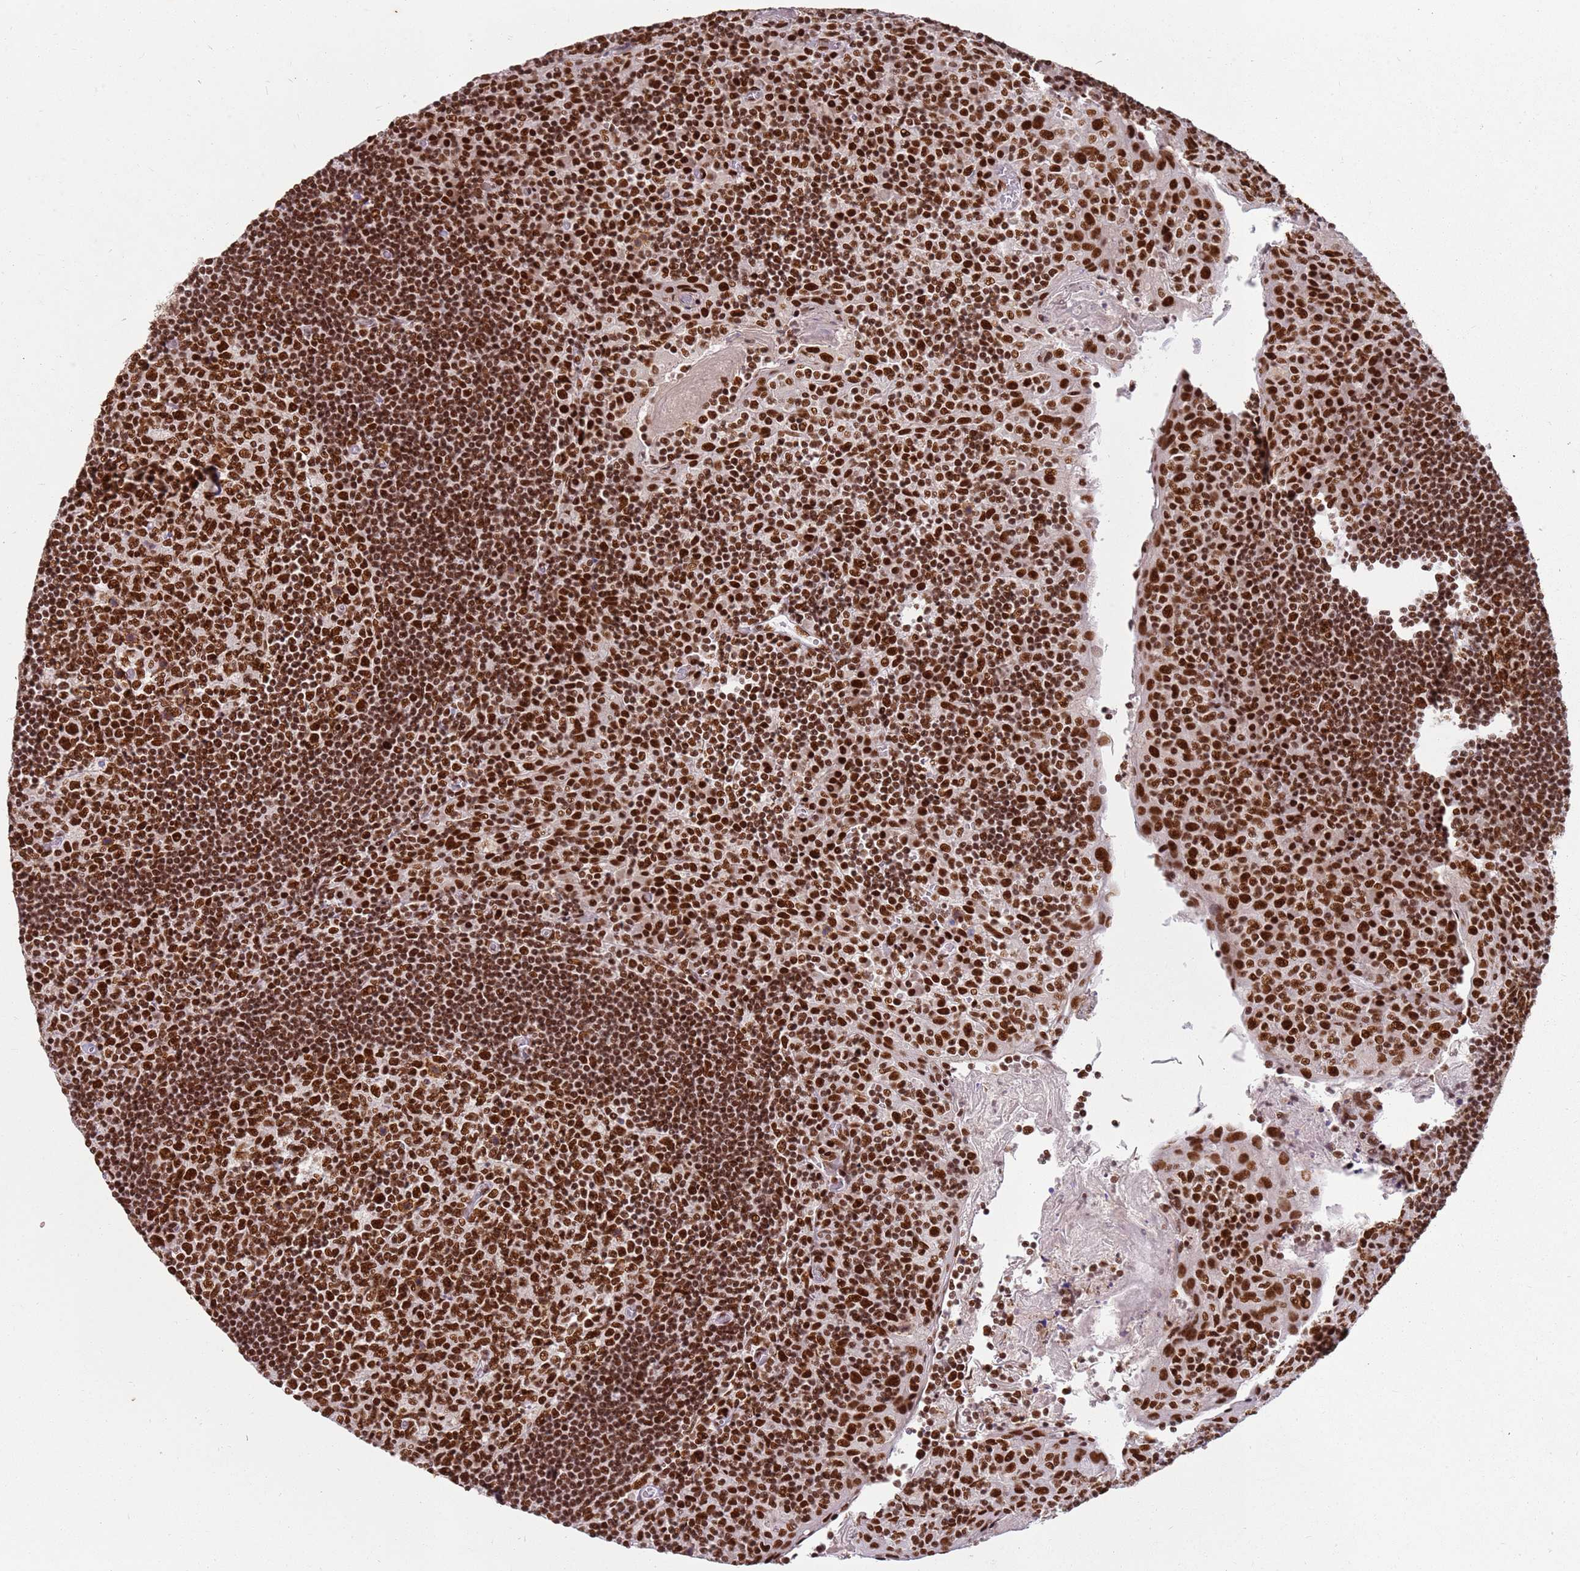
{"staining": {"intensity": "strong", "quantity": ">75%", "location": "nuclear"}, "tissue": "tonsil", "cell_type": "Germinal center cells", "image_type": "normal", "snomed": [{"axis": "morphology", "description": "Normal tissue, NOS"}, {"axis": "topography", "description": "Tonsil"}], "caption": "An immunohistochemistry (IHC) histopathology image of normal tissue is shown. Protein staining in brown highlights strong nuclear positivity in tonsil within germinal center cells.", "gene": "TENT4A", "patient": {"sex": "male", "age": 17}}